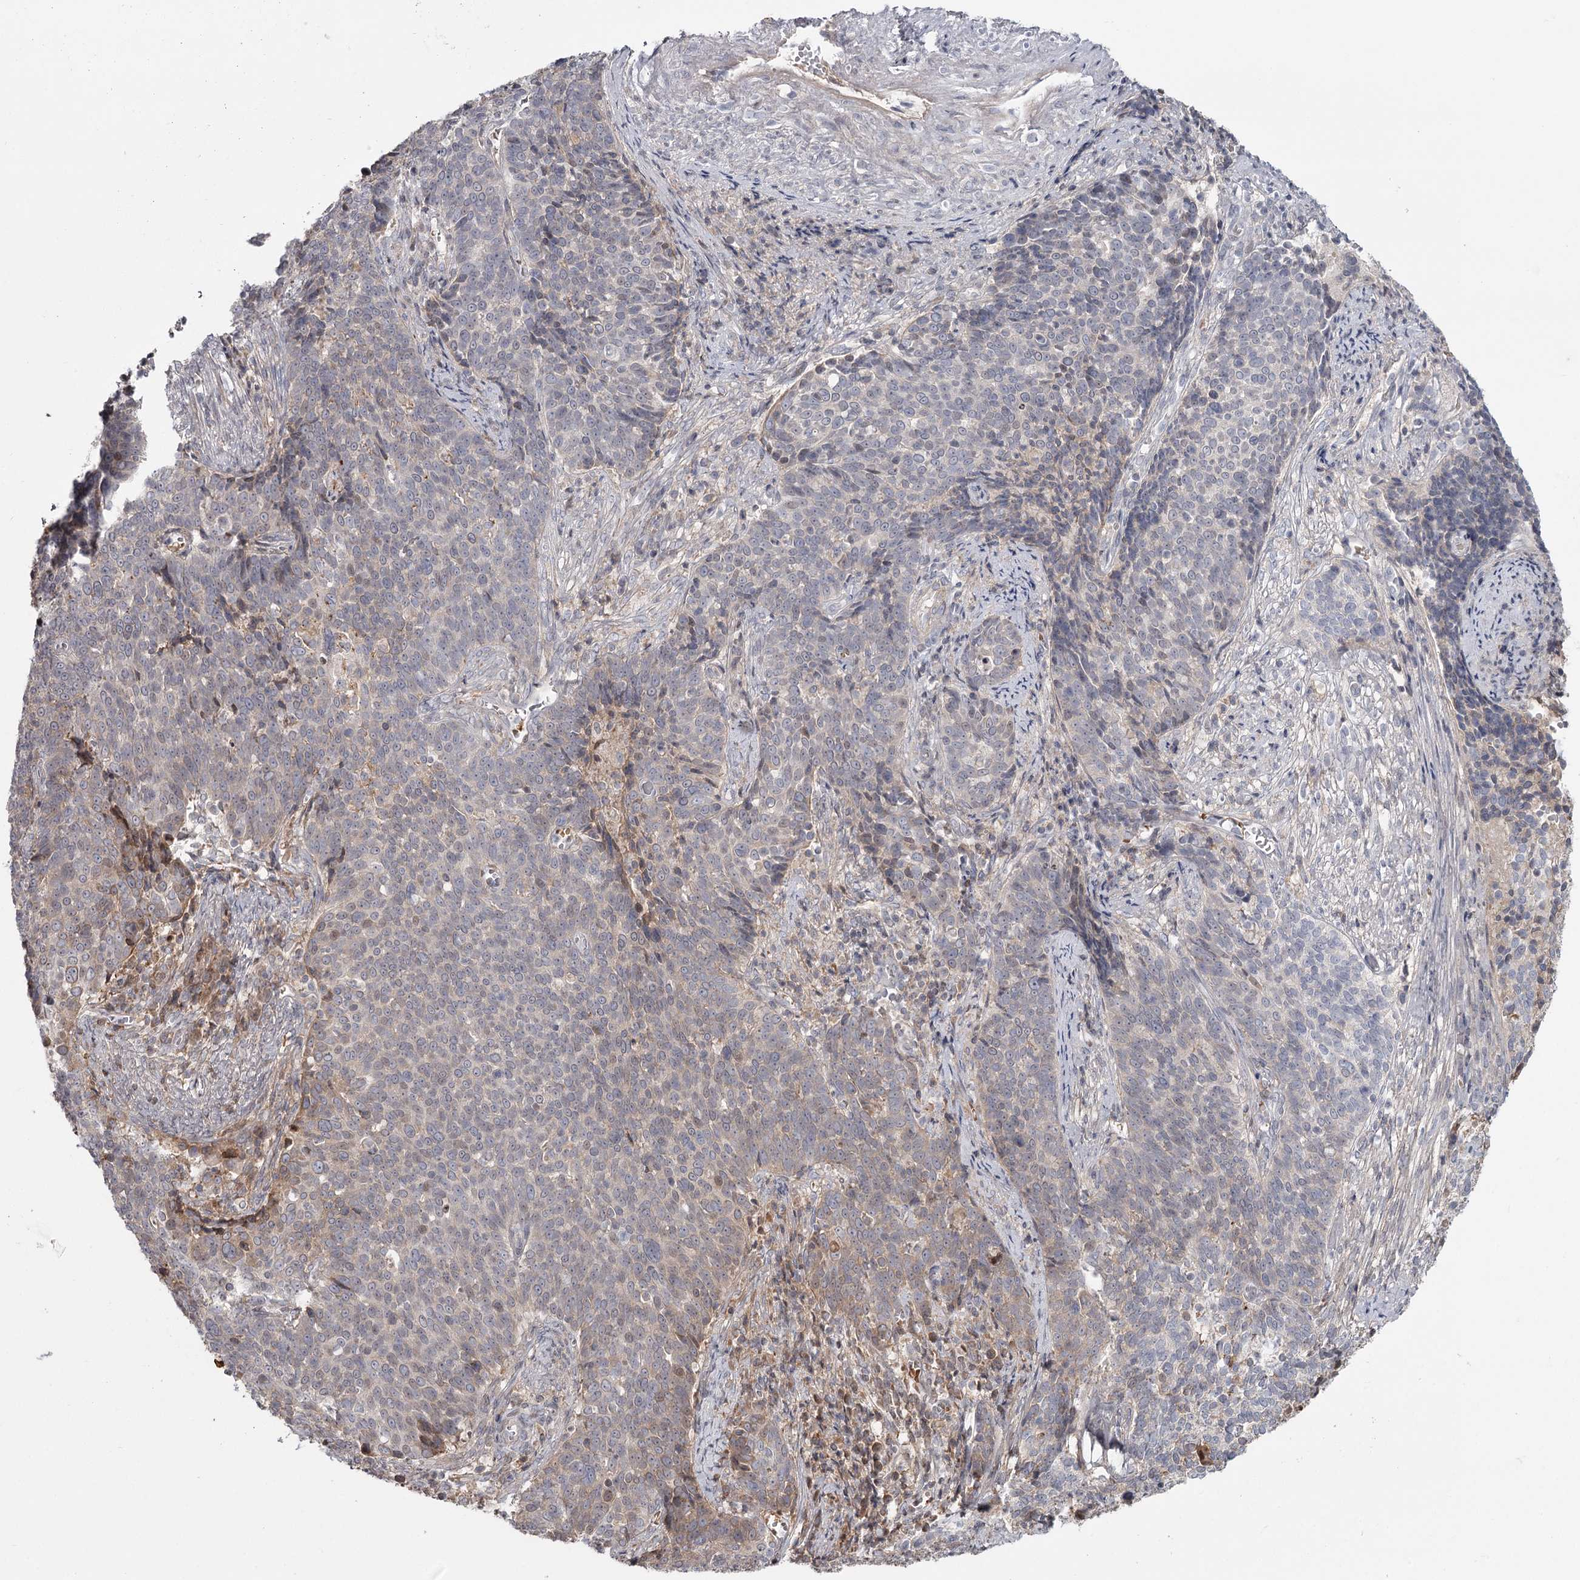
{"staining": {"intensity": "weak", "quantity": "<25%", "location": "cytoplasmic/membranous"}, "tissue": "cervical cancer", "cell_type": "Tumor cells", "image_type": "cancer", "snomed": [{"axis": "morphology", "description": "Squamous cell carcinoma, NOS"}, {"axis": "topography", "description": "Cervix"}], "caption": "An immunohistochemistry (IHC) photomicrograph of cervical cancer is shown. There is no staining in tumor cells of cervical cancer.", "gene": "DHRS9", "patient": {"sex": "female", "age": 39}}